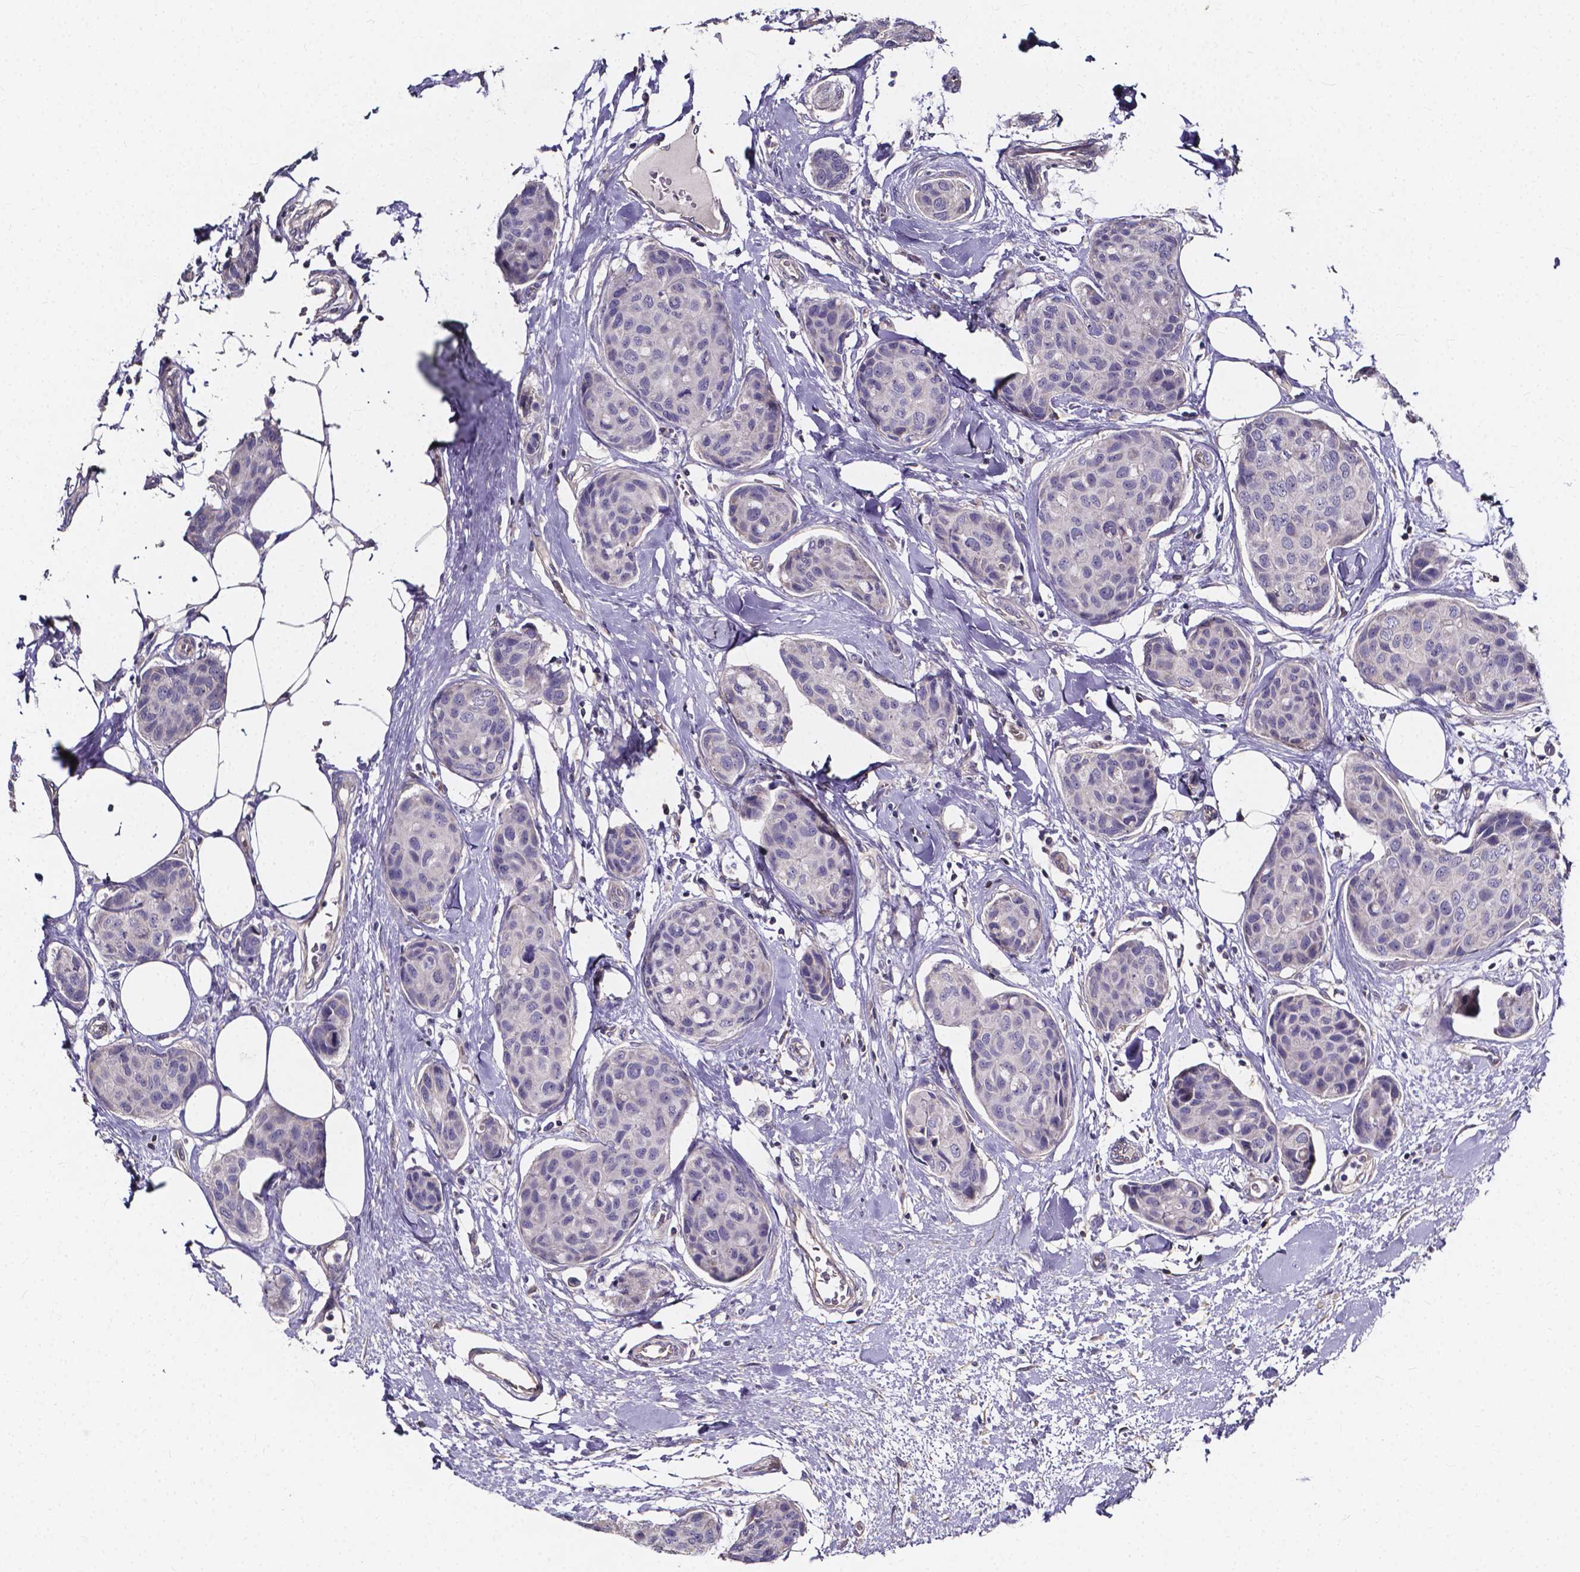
{"staining": {"intensity": "negative", "quantity": "none", "location": "none"}, "tissue": "breast cancer", "cell_type": "Tumor cells", "image_type": "cancer", "snomed": [{"axis": "morphology", "description": "Duct carcinoma"}, {"axis": "topography", "description": "Breast"}], "caption": "Immunohistochemistry photomicrograph of human breast infiltrating ductal carcinoma stained for a protein (brown), which exhibits no positivity in tumor cells.", "gene": "THEMIS", "patient": {"sex": "female", "age": 80}}